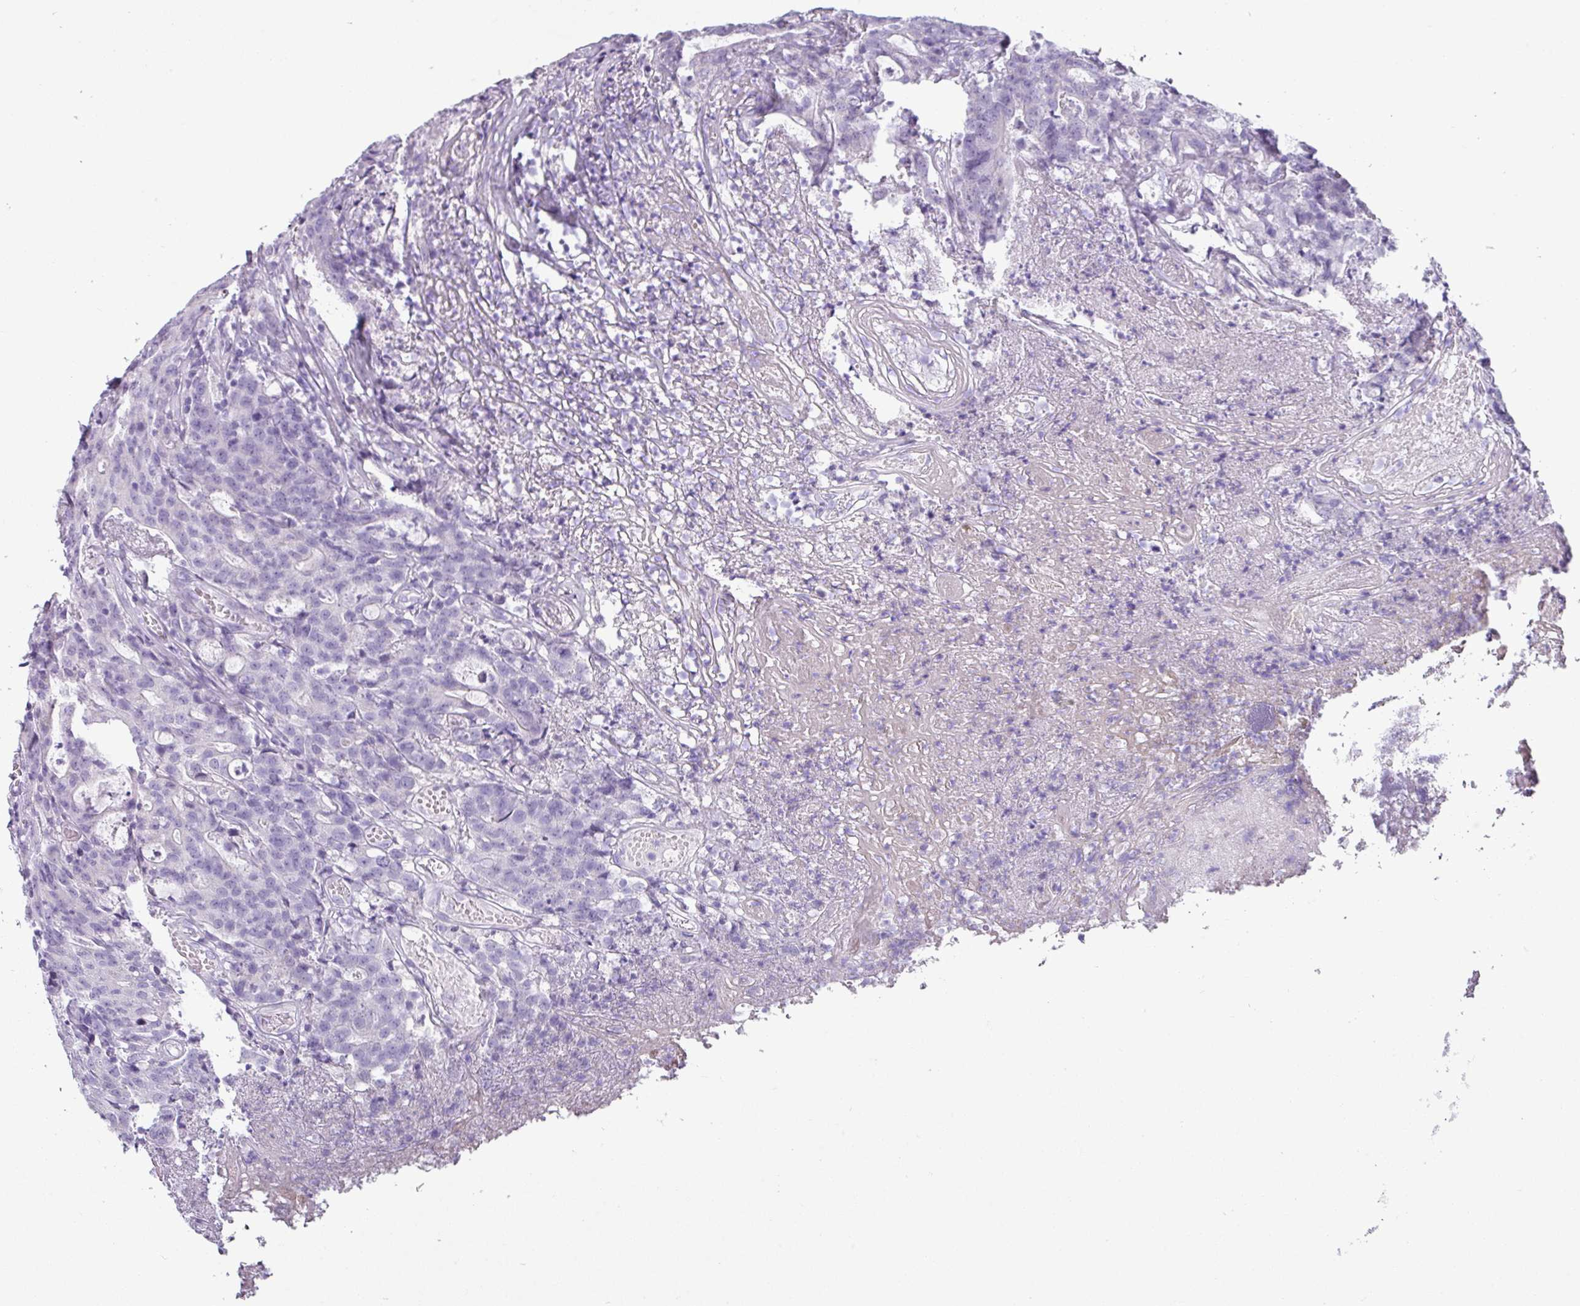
{"staining": {"intensity": "negative", "quantity": "none", "location": "none"}, "tissue": "colorectal cancer", "cell_type": "Tumor cells", "image_type": "cancer", "snomed": [{"axis": "morphology", "description": "Adenocarcinoma, NOS"}, {"axis": "topography", "description": "Colon"}], "caption": "Immunohistochemistry (IHC) of human colorectal cancer displays no positivity in tumor cells.", "gene": "VCY1B", "patient": {"sex": "male", "age": 83}}